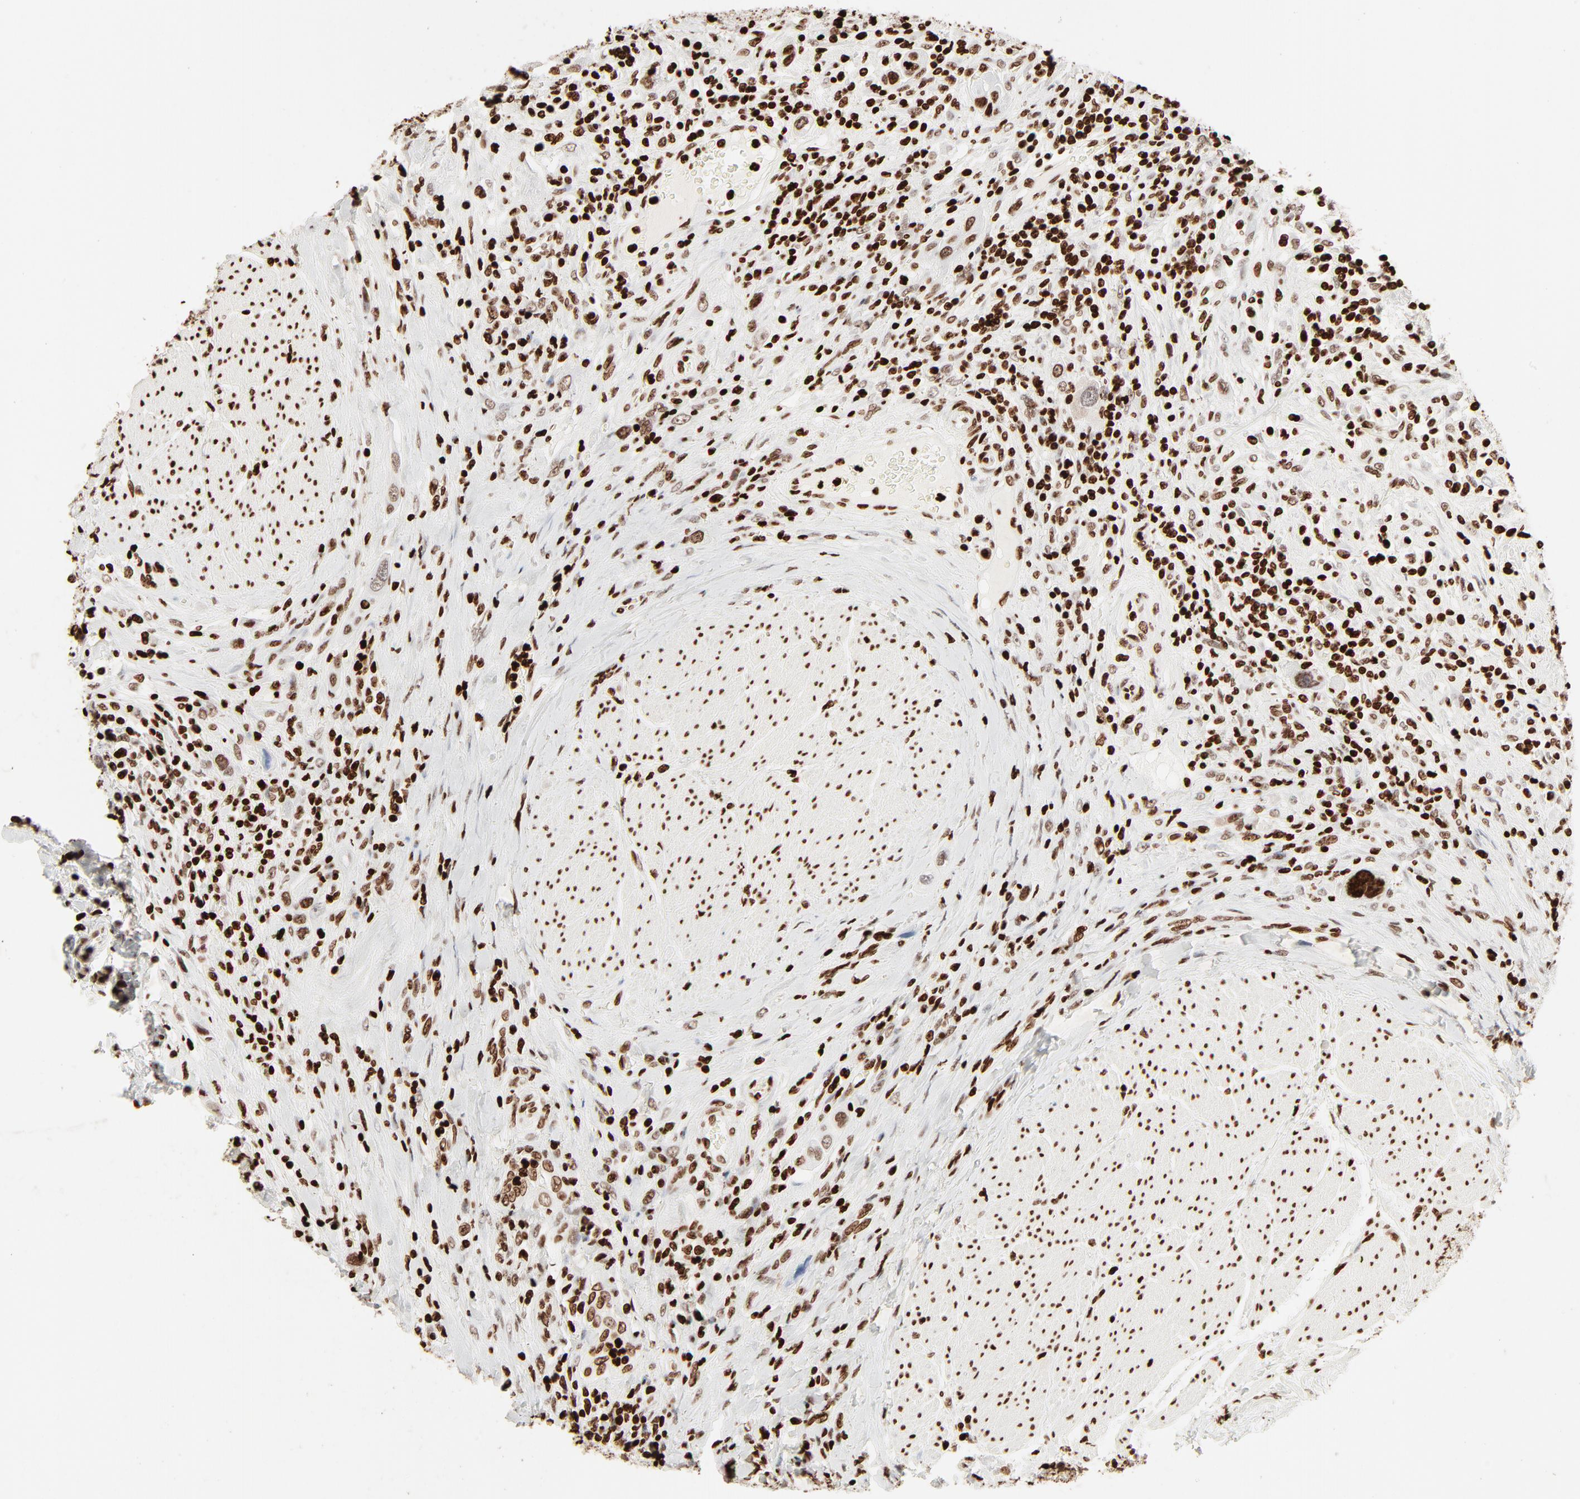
{"staining": {"intensity": "strong", "quantity": ">75%", "location": "nuclear"}, "tissue": "urothelial cancer", "cell_type": "Tumor cells", "image_type": "cancer", "snomed": [{"axis": "morphology", "description": "Urothelial carcinoma, High grade"}, {"axis": "topography", "description": "Urinary bladder"}], "caption": "Urothelial cancer stained for a protein (brown) exhibits strong nuclear positive staining in about >75% of tumor cells.", "gene": "HMGB2", "patient": {"sex": "male", "age": 50}}